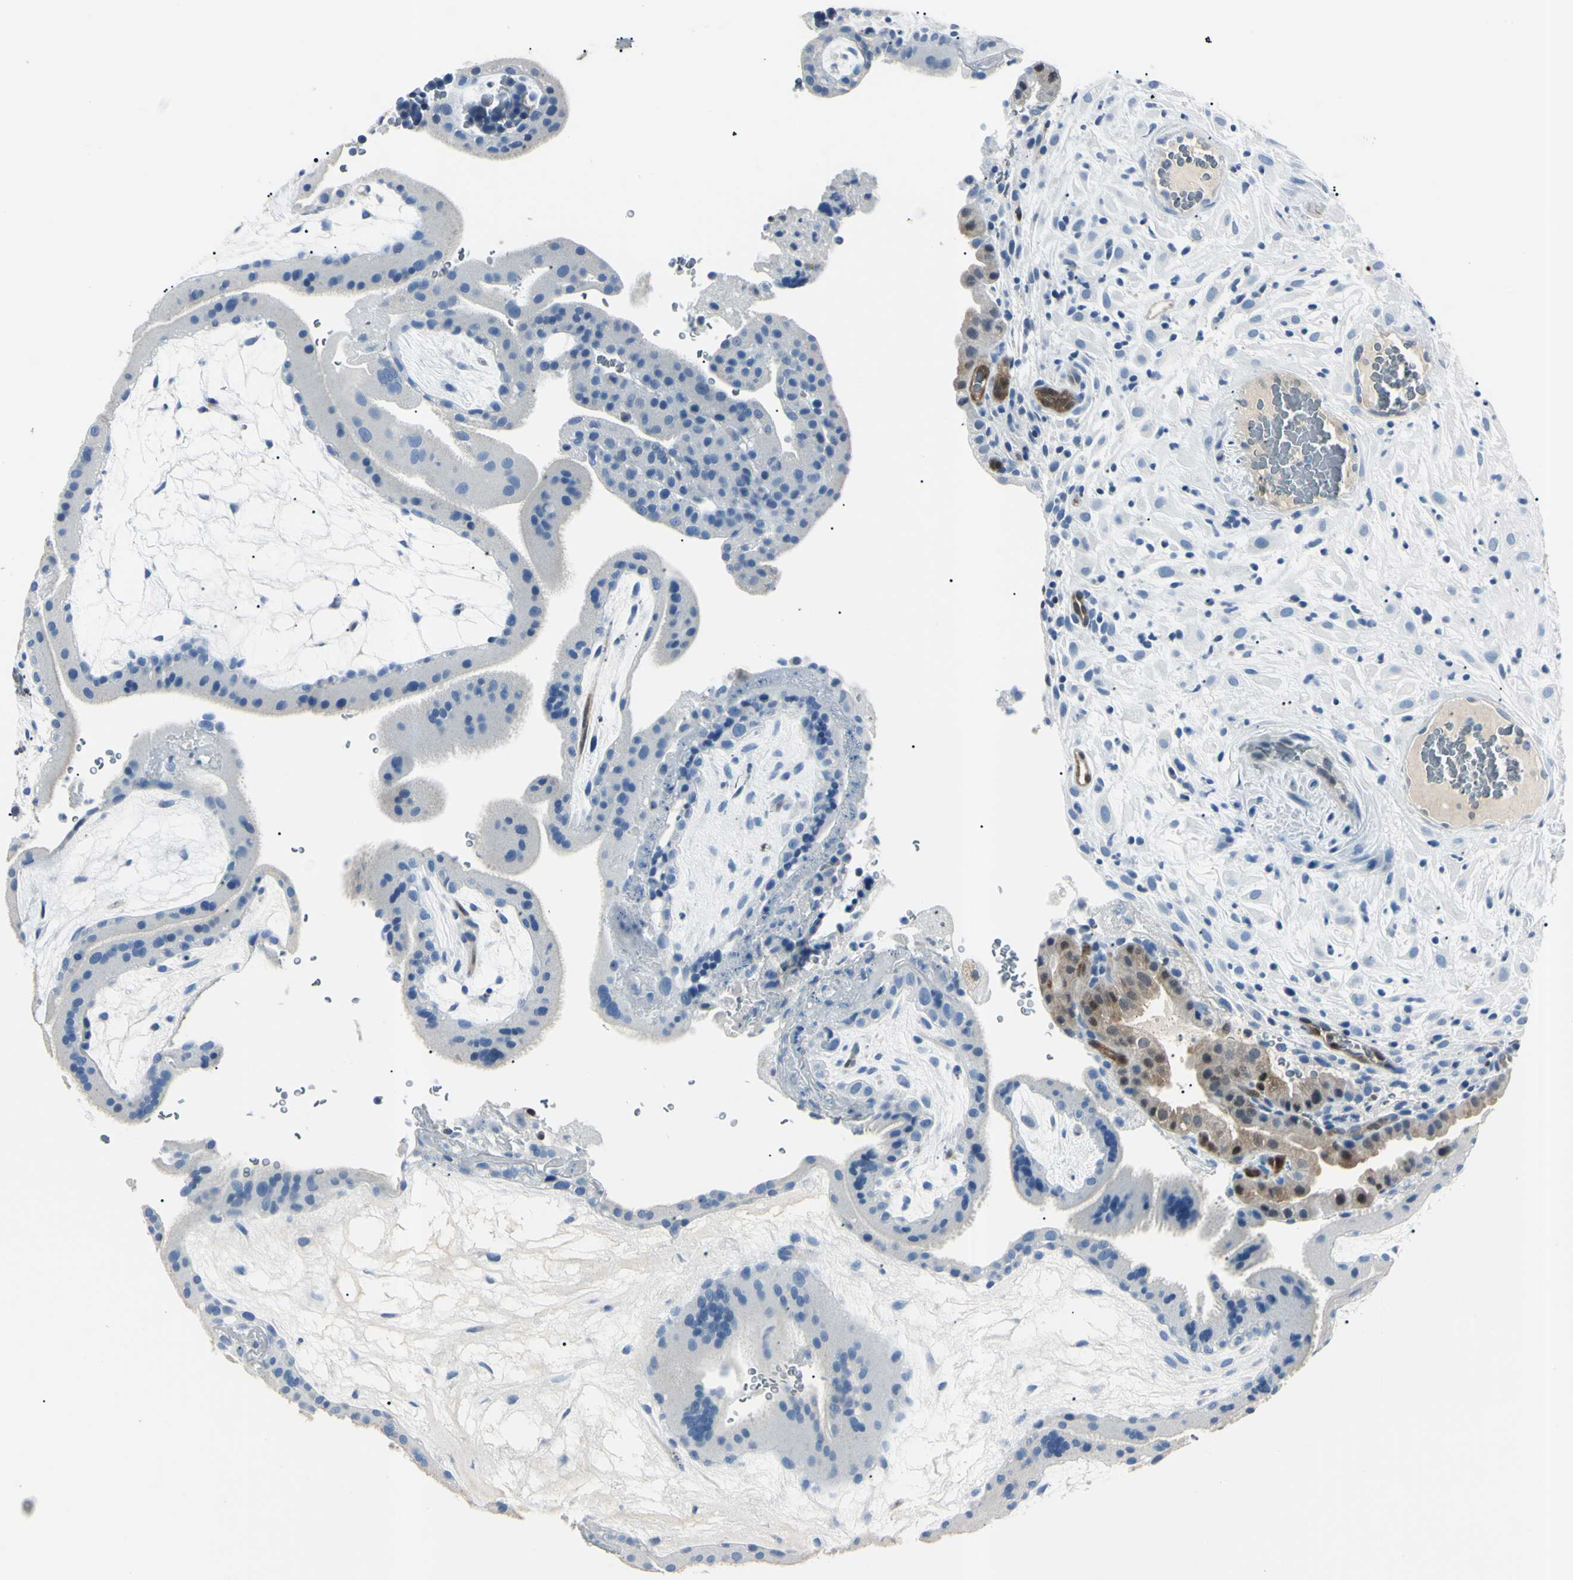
{"staining": {"intensity": "negative", "quantity": "none", "location": "none"}, "tissue": "placenta", "cell_type": "Decidual cells", "image_type": "normal", "snomed": [{"axis": "morphology", "description": "Normal tissue, NOS"}, {"axis": "topography", "description": "Placenta"}], "caption": "Placenta stained for a protein using IHC reveals no expression decidual cells.", "gene": "AKR1C3", "patient": {"sex": "female", "age": 19}}